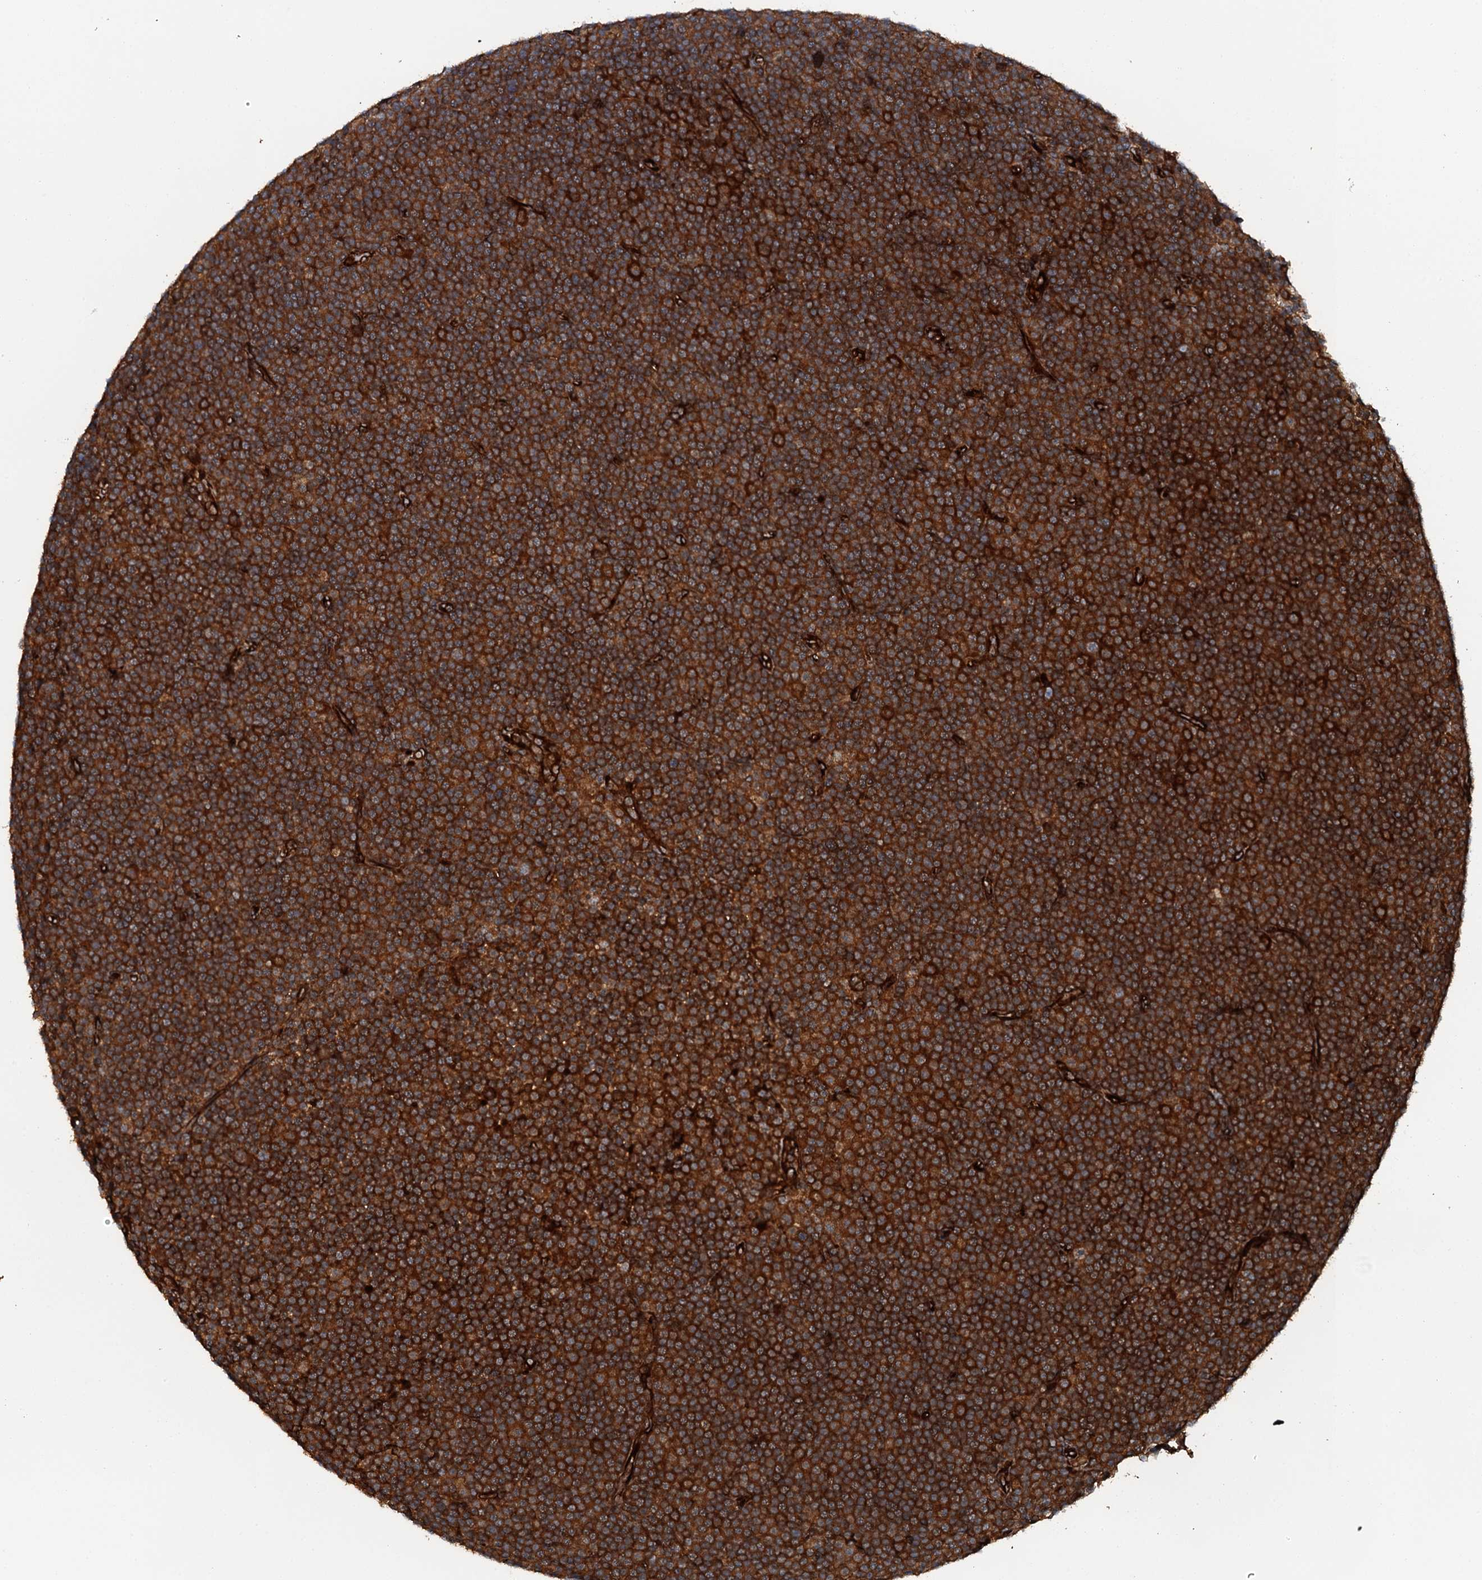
{"staining": {"intensity": "strong", "quantity": ">75%", "location": "cytoplasmic/membranous"}, "tissue": "lymphoma", "cell_type": "Tumor cells", "image_type": "cancer", "snomed": [{"axis": "morphology", "description": "Malignant lymphoma, non-Hodgkin's type, Low grade"}, {"axis": "topography", "description": "Lymph node"}], "caption": "There is high levels of strong cytoplasmic/membranous staining in tumor cells of lymphoma, as demonstrated by immunohistochemical staining (brown color).", "gene": "FLYWCH1", "patient": {"sex": "female", "age": 67}}